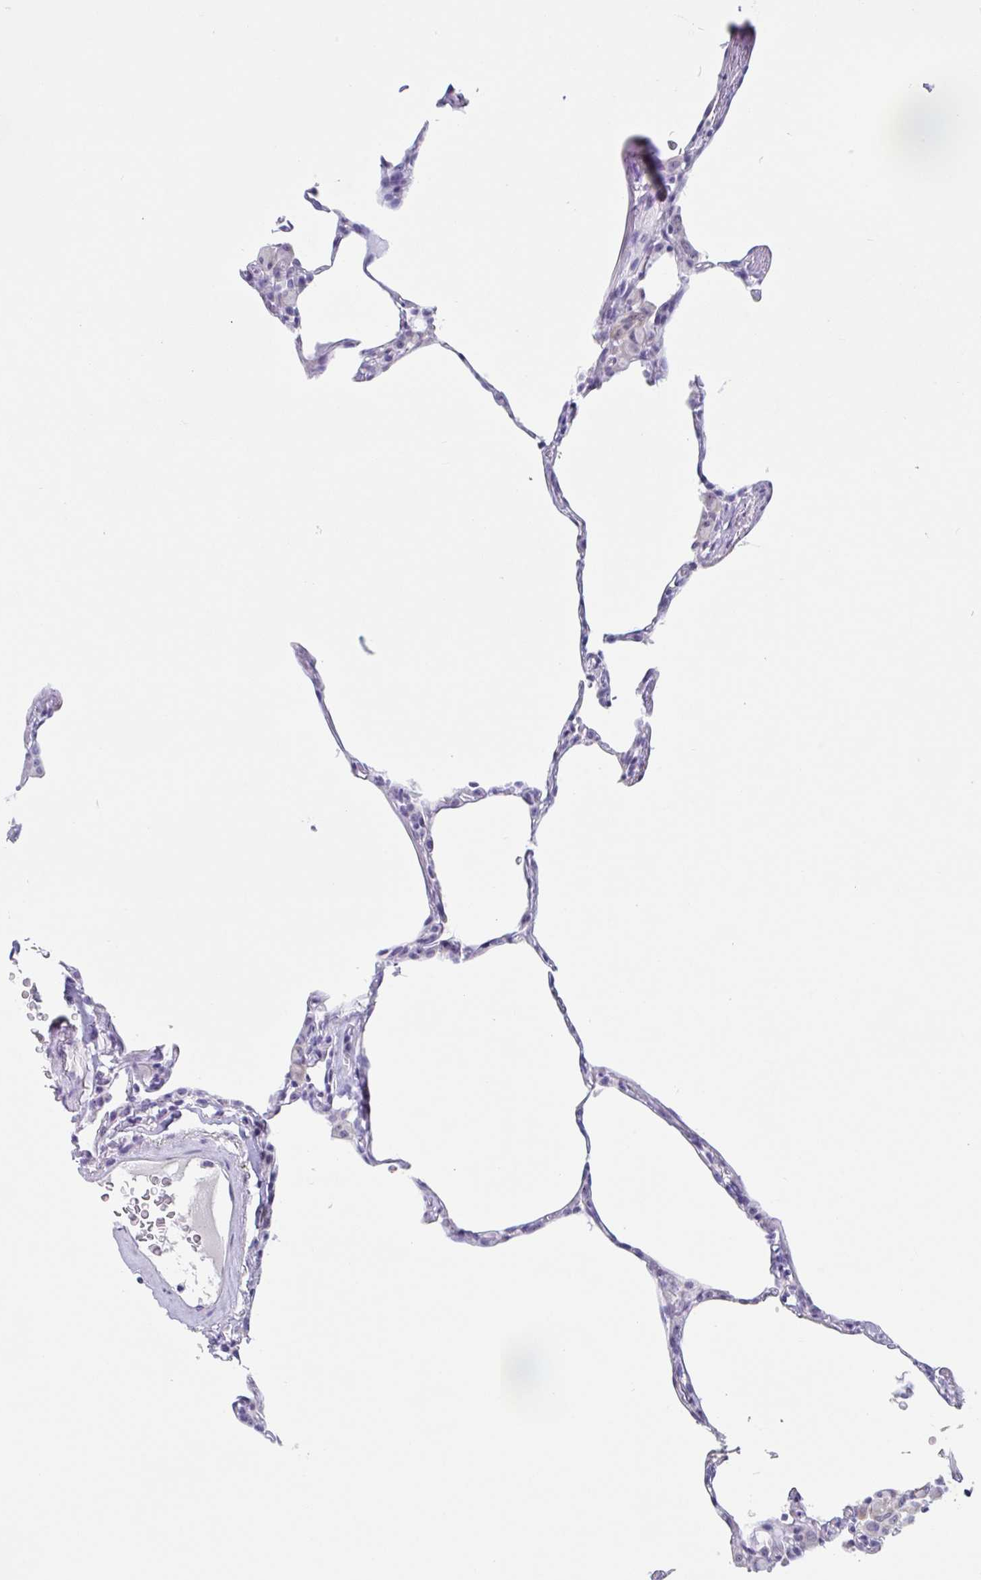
{"staining": {"intensity": "negative", "quantity": "none", "location": "none"}, "tissue": "lung", "cell_type": "Alveolar cells", "image_type": "normal", "snomed": [{"axis": "morphology", "description": "Normal tissue, NOS"}, {"axis": "topography", "description": "Lung"}], "caption": "A photomicrograph of lung stained for a protein demonstrates no brown staining in alveolar cells. (Immunohistochemistry (ihc), brightfield microscopy, high magnification).", "gene": "LENG9", "patient": {"sex": "female", "age": 57}}